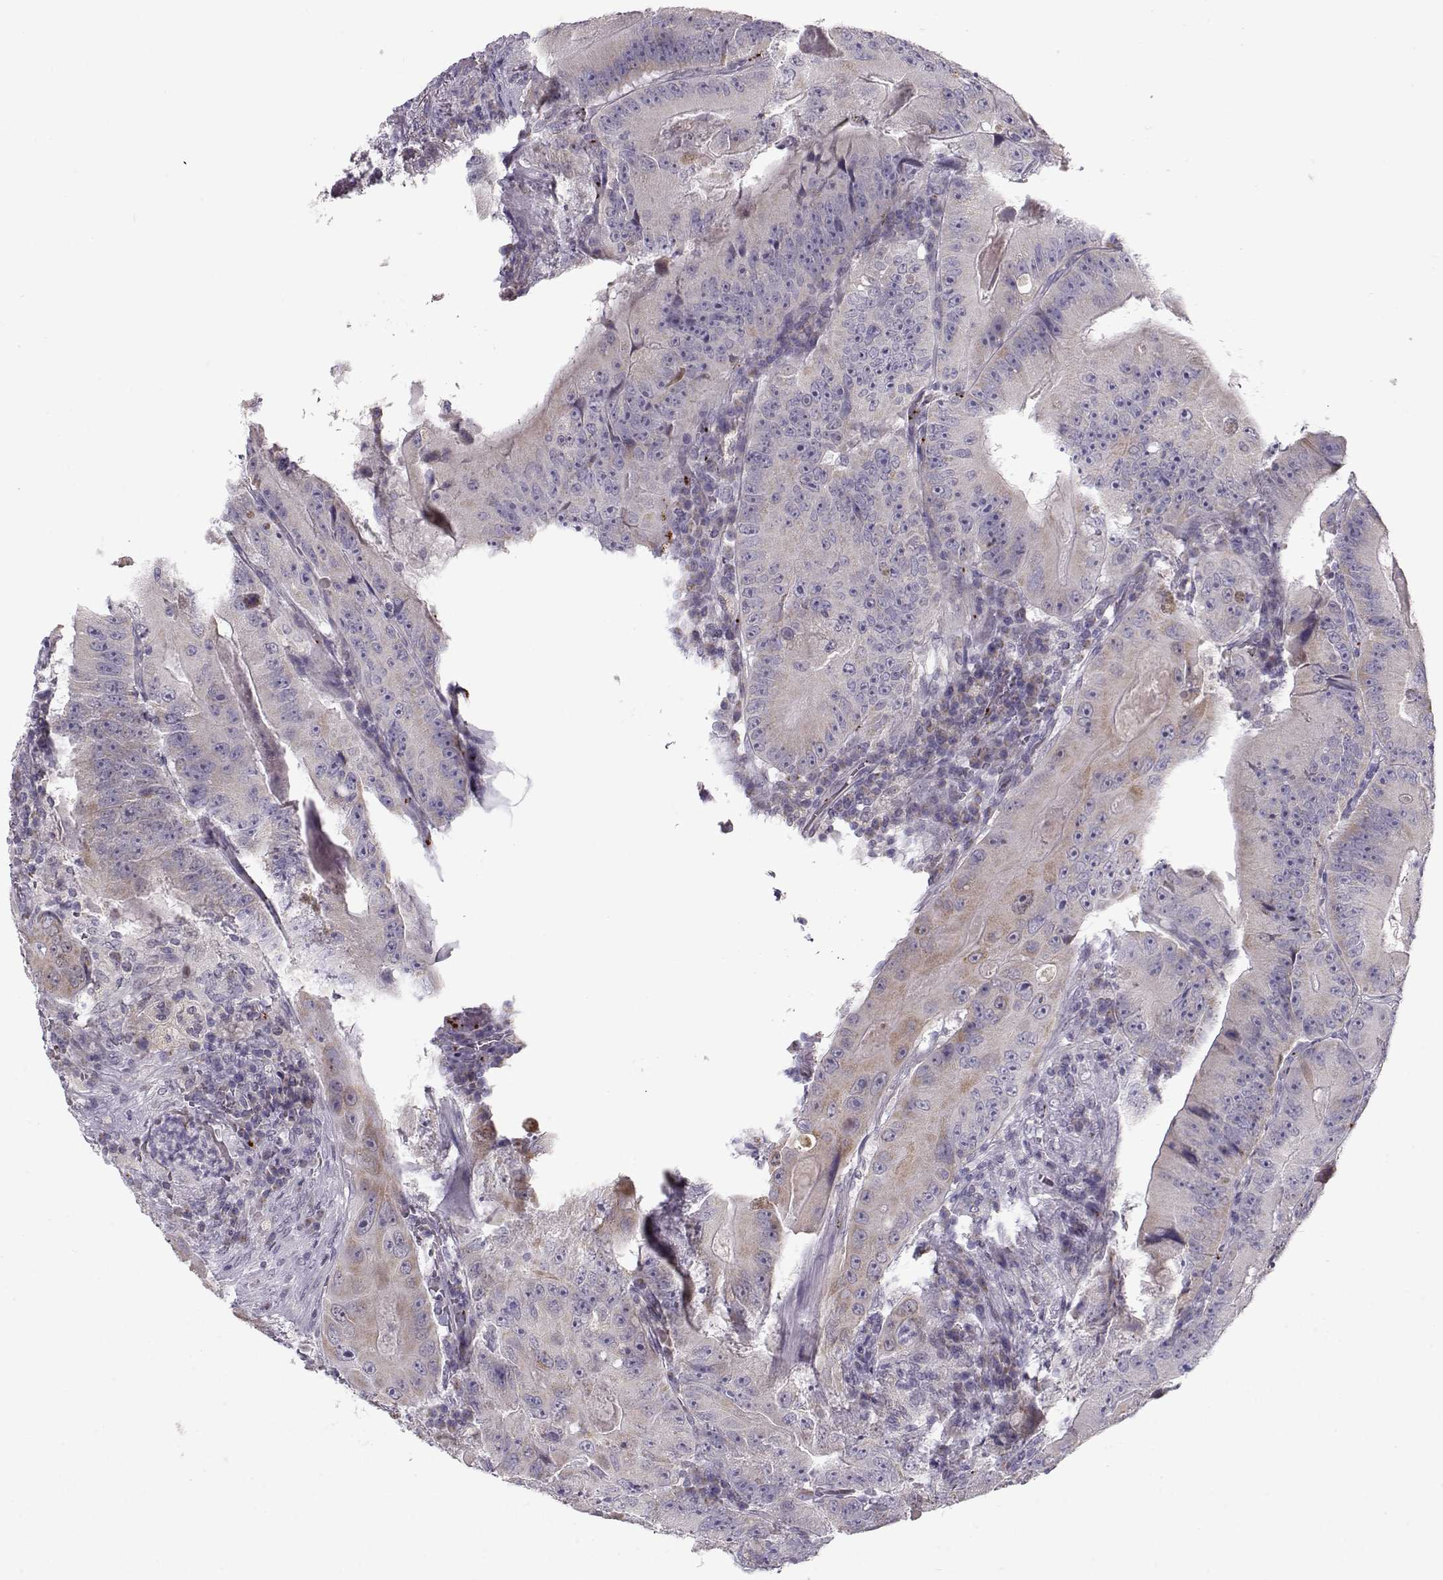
{"staining": {"intensity": "weak", "quantity": "25%-75%", "location": "cytoplasmic/membranous"}, "tissue": "colorectal cancer", "cell_type": "Tumor cells", "image_type": "cancer", "snomed": [{"axis": "morphology", "description": "Adenocarcinoma, NOS"}, {"axis": "topography", "description": "Colon"}], "caption": "Colorectal cancer stained with a protein marker shows weak staining in tumor cells.", "gene": "KLF17", "patient": {"sex": "female", "age": 86}}